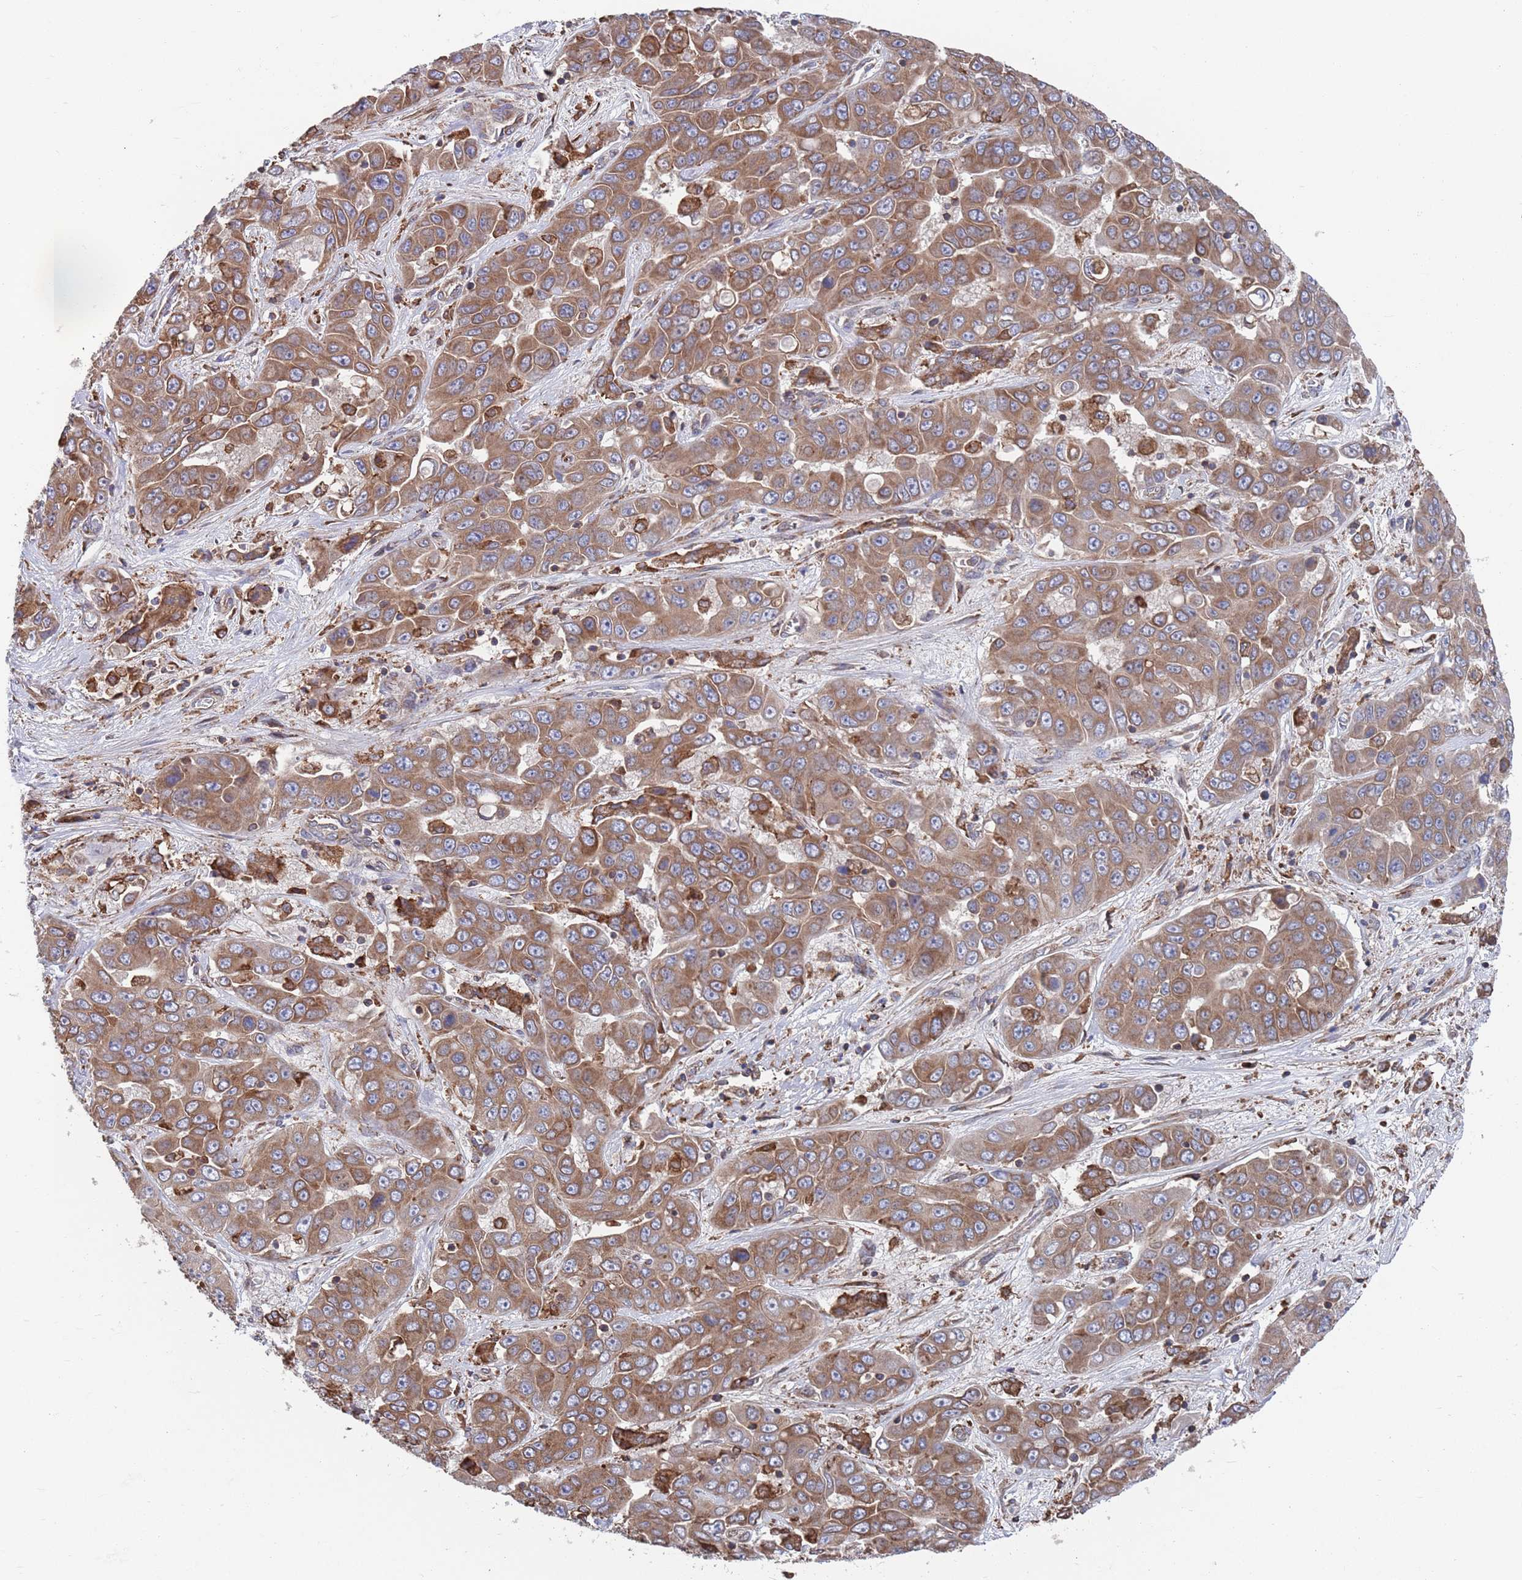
{"staining": {"intensity": "moderate", "quantity": ">75%", "location": "cytoplasmic/membranous"}, "tissue": "liver cancer", "cell_type": "Tumor cells", "image_type": "cancer", "snomed": [{"axis": "morphology", "description": "Cholangiocarcinoma"}, {"axis": "topography", "description": "Liver"}], "caption": "Immunohistochemical staining of liver cholangiocarcinoma shows medium levels of moderate cytoplasmic/membranous positivity in about >75% of tumor cells.", "gene": "GID8", "patient": {"sex": "female", "age": 52}}